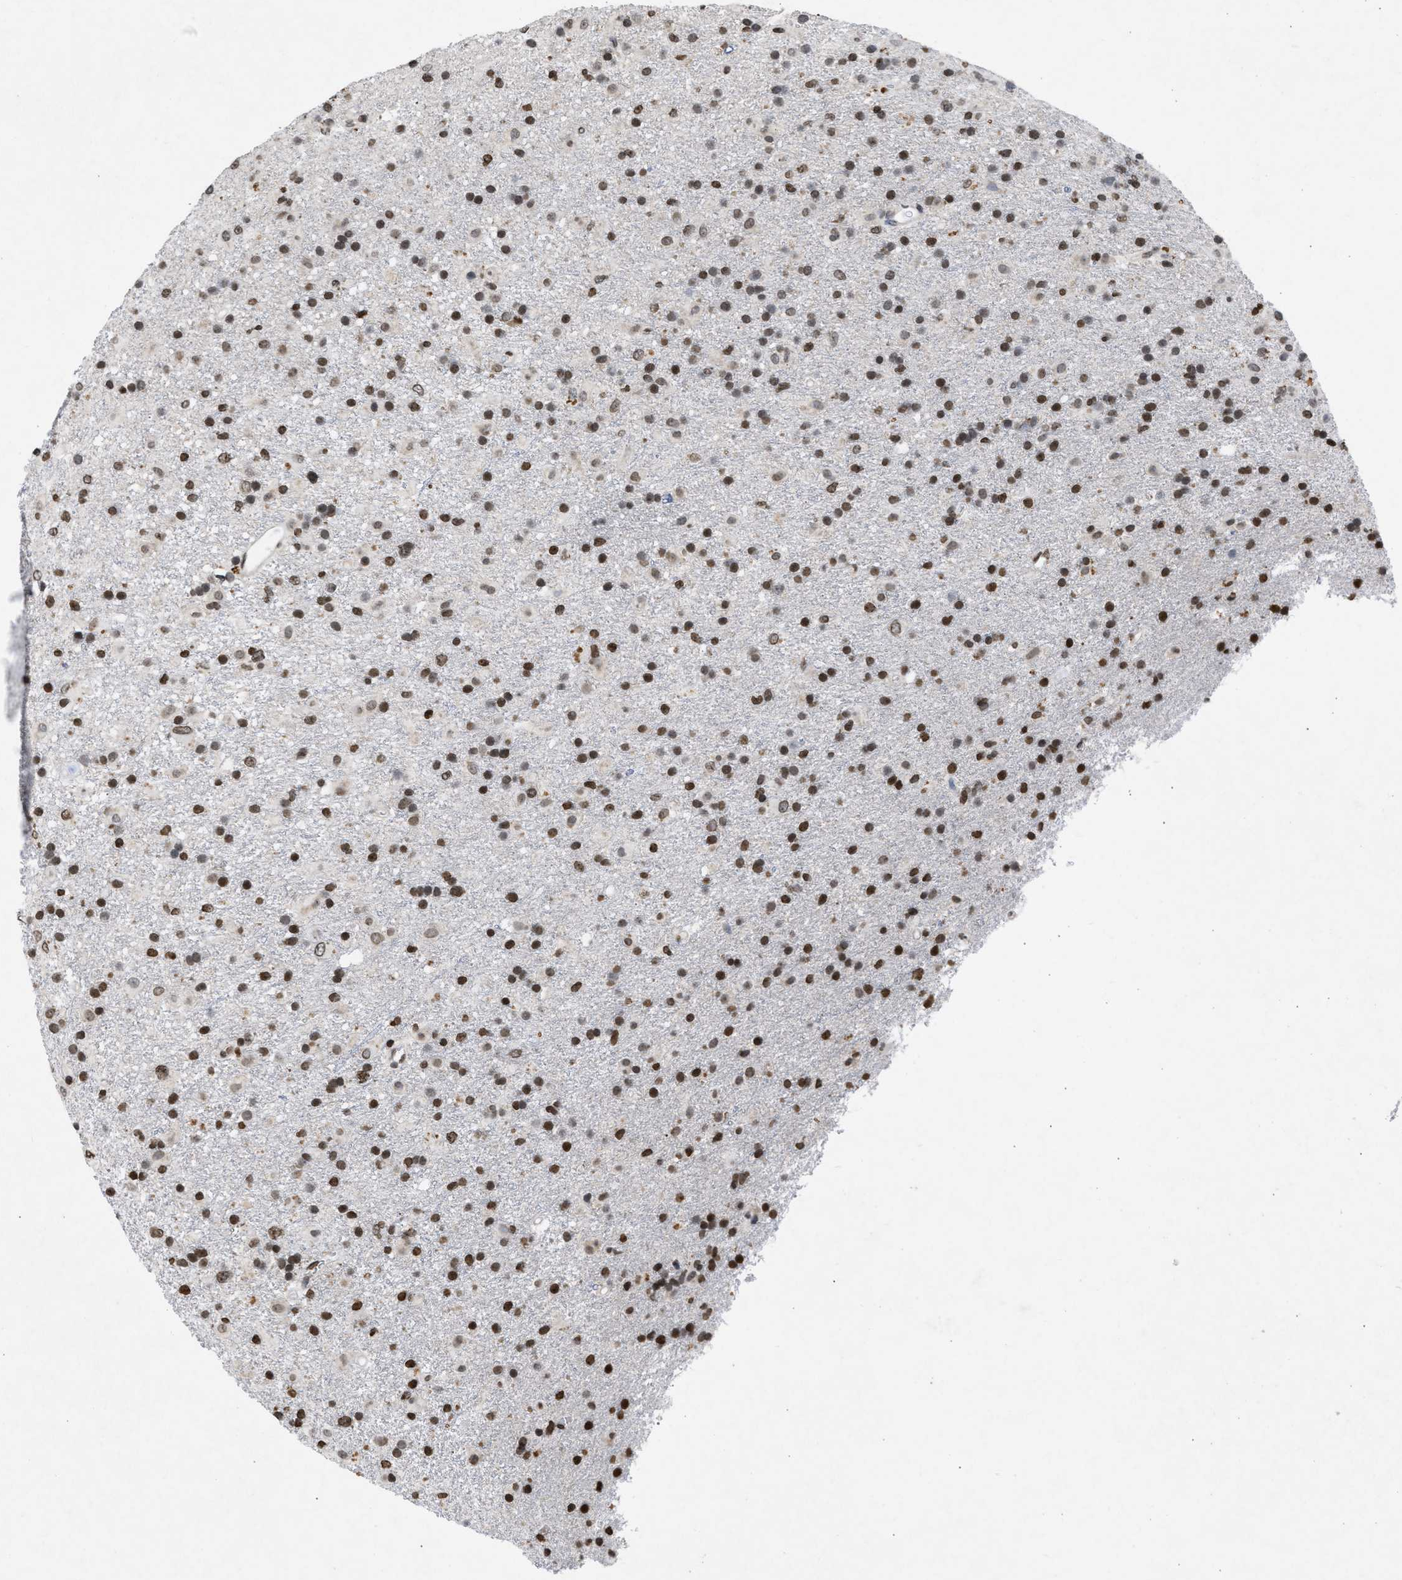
{"staining": {"intensity": "strong", "quantity": "25%-75%", "location": "nuclear"}, "tissue": "glioma", "cell_type": "Tumor cells", "image_type": "cancer", "snomed": [{"axis": "morphology", "description": "Glioma, malignant, Low grade"}, {"axis": "topography", "description": "Brain"}], "caption": "There is high levels of strong nuclear positivity in tumor cells of malignant glioma (low-grade), as demonstrated by immunohistochemical staining (brown color).", "gene": "NUP35", "patient": {"sex": "male", "age": 65}}